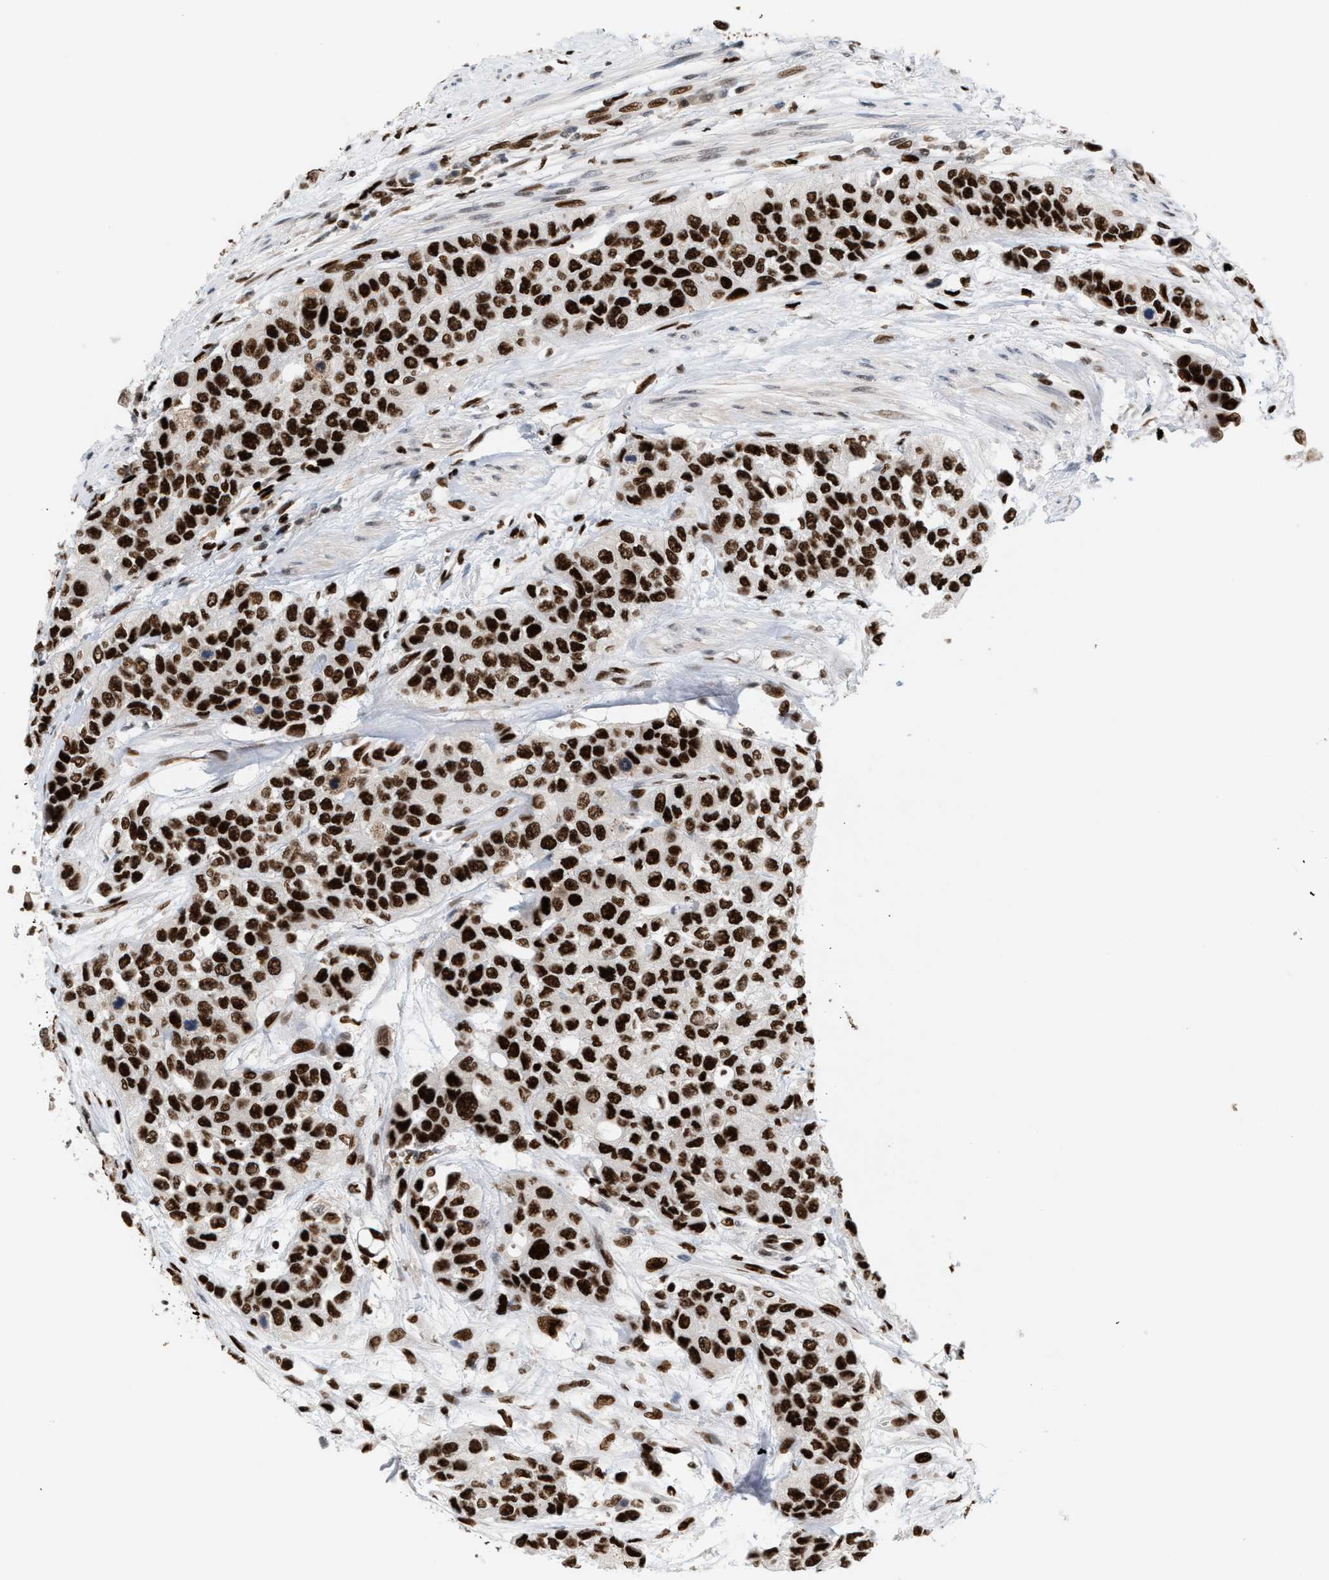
{"staining": {"intensity": "strong", "quantity": ">75%", "location": "nuclear"}, "tissue": "urothelial cancer", "cell_type": "Tumor cells", "image_type": "cancer", "snomed": [{"axis": "morphology", "description": "Urothelial carcinoma, High grade"}, {"axis": "topography", "description": "Urinary bladder"}], "caption": "Protein staining reveals strong nuclear expression in approximately >75% of tumor cells in high-grade urothelial carcinoma. (Brightfield microscopy of DAB IHC at high magnification).", "gene": "RNASEK-C17orf49", "patient": {"sex": "female", "age": 56}}